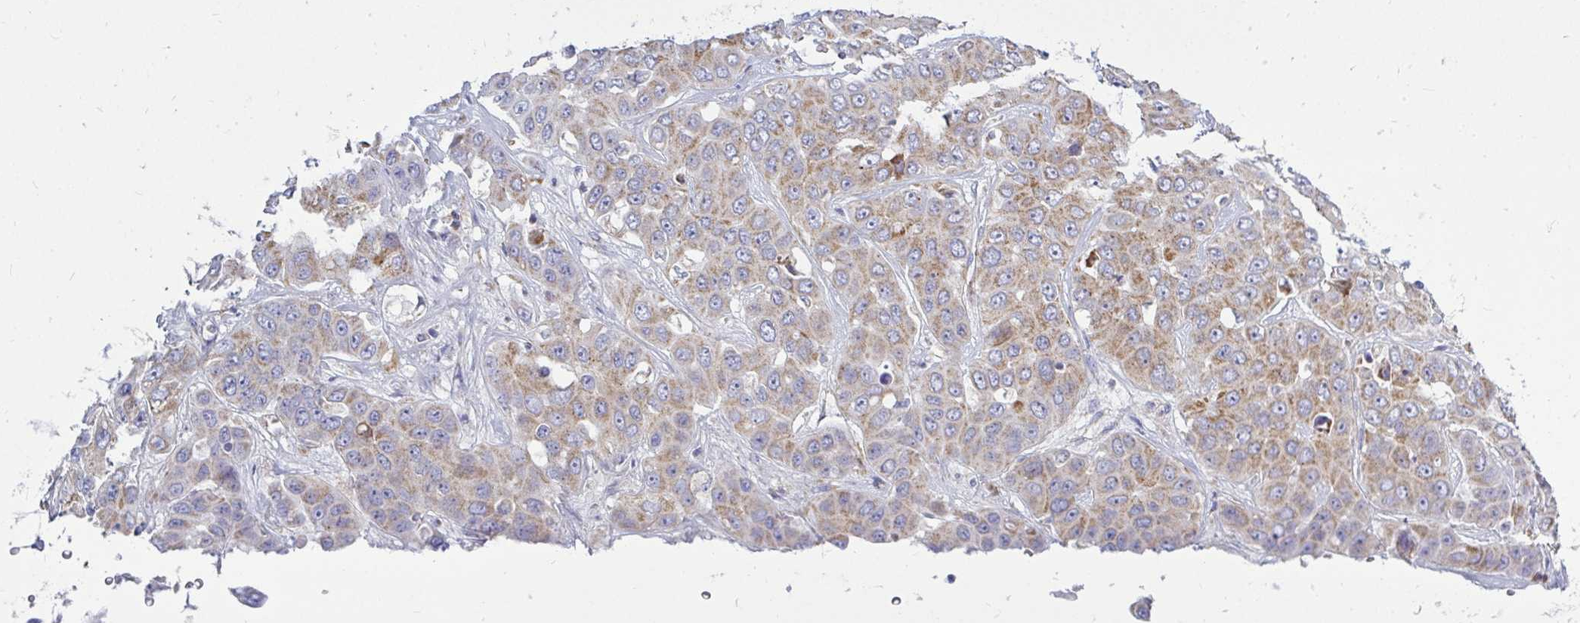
{"staining": {"intensity": "moderate", "quantity": ">75%", "location": "cytoplasmic/membranous"}, "tissue": "liver cancer", "cell_type": "Tumor cells", "image_type": "cancer", "snomed": [{"axis": "morphology", "description": "Cholangiocarcinoma"}, {"axis": "topography", "description": "Liver"}], "caption": "Immunohistochemical staining of liver cancer (cholangiocarcinoma) demonstrates medium levels of moderate cytoplasmic/membranous expression in about >75% of tumor cells. (DAB (3,3'-diaminobenzidine) IHC with brightfield microscopy, high magnification).", "gene": "OR10R2", "patient": {"sex": "female", "age": 52}}